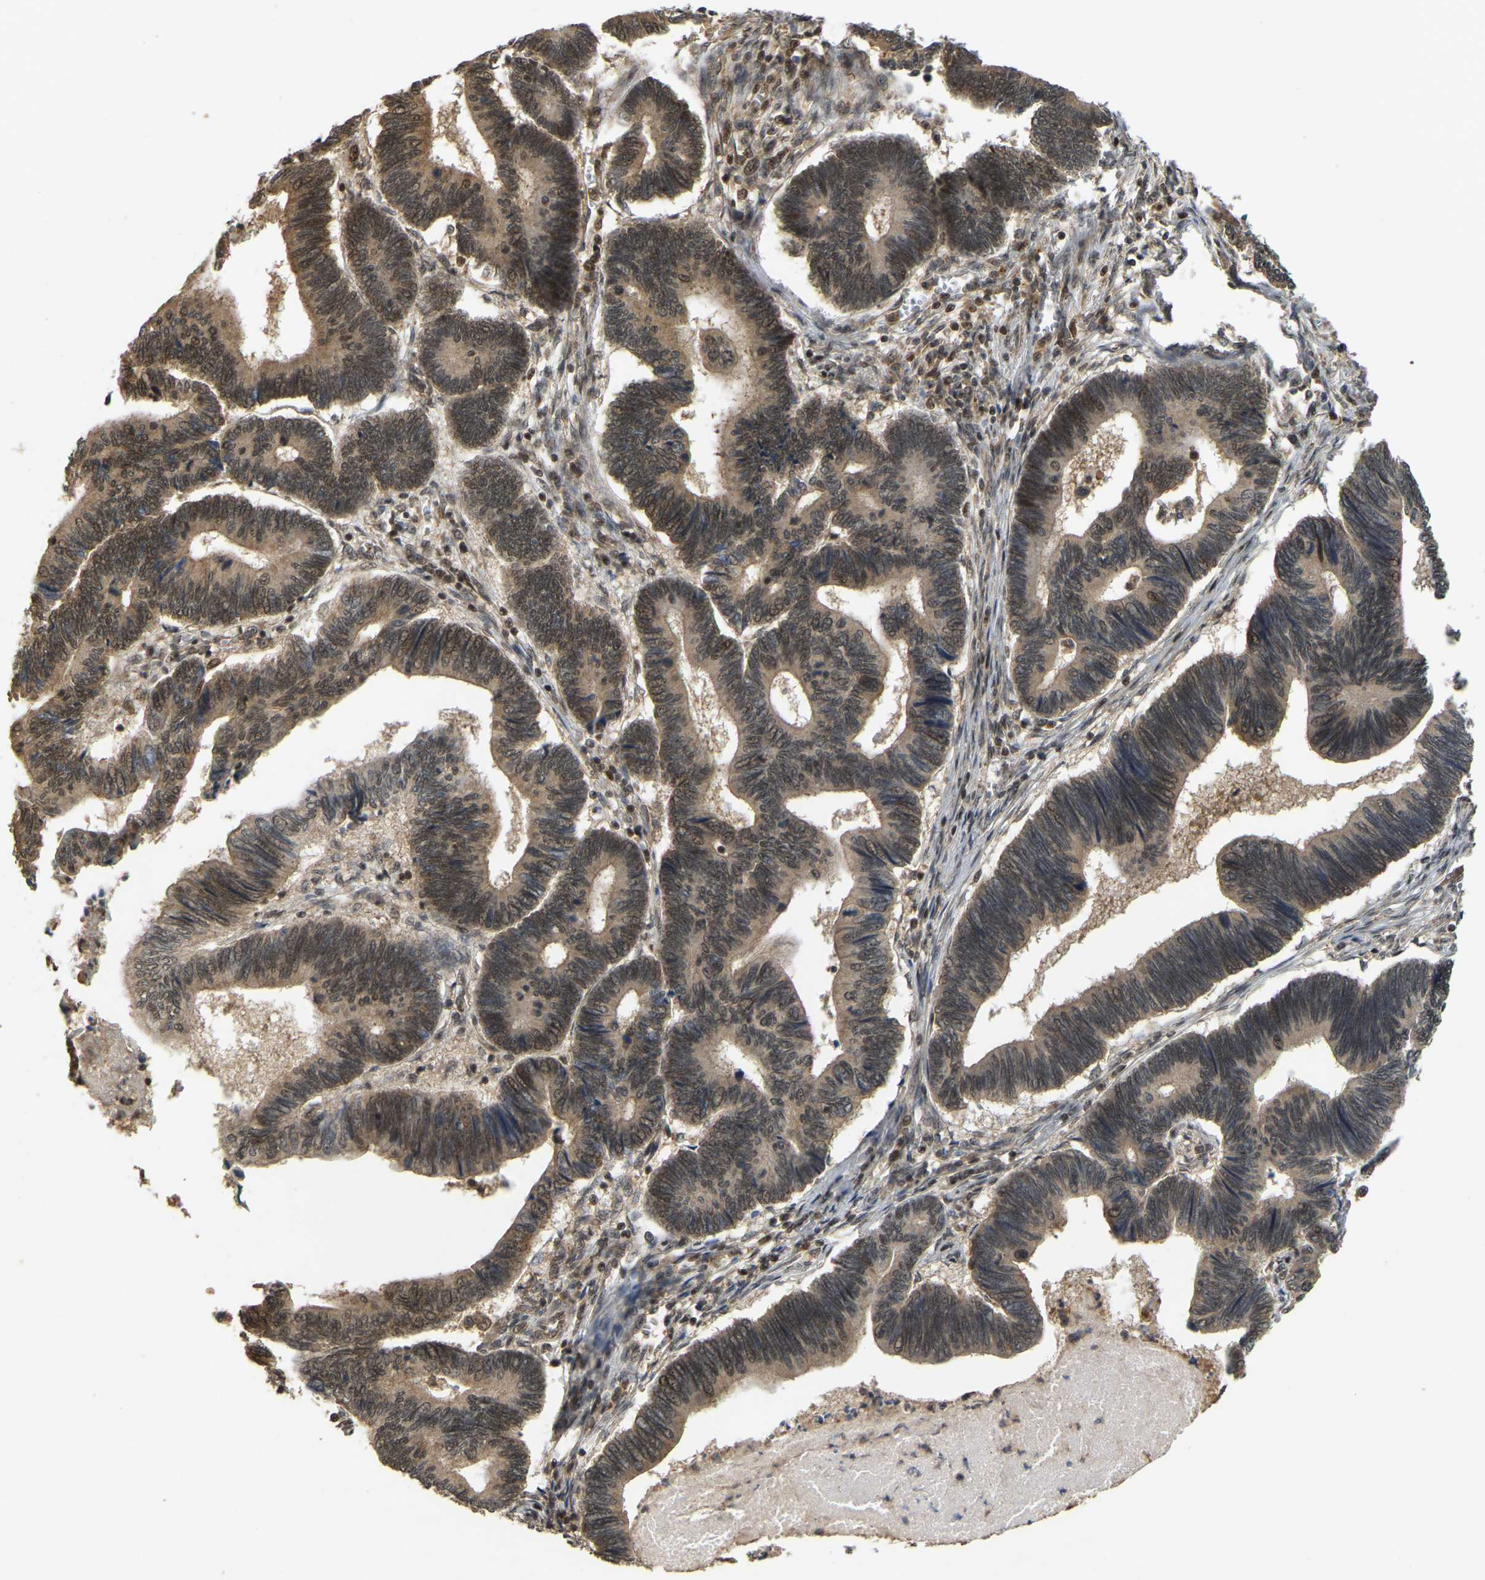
{"staining": {"intensity": "moderate", "quantity": ">75%", "location": "nuclear"}, "tissue": "pancreatic cancer", "cell_type": "Tumor cells", "image_type": "cancer", "snomed": [{"axis": "morphology", "description": "Adenocarcinoma, NOS"}, {"axis": "topography", "description": "Pancreas"}], "caption": "The photomicrograph reveals staining of adenocarcinoma (pancreatic), revealing moderate nuclear protein positivity (brown color) within tumor cells. (Brightfield microscopy of DAB IHC at high magnification).", "gene": "BRF2", "patient": {"sex": "female", "age": 70}}